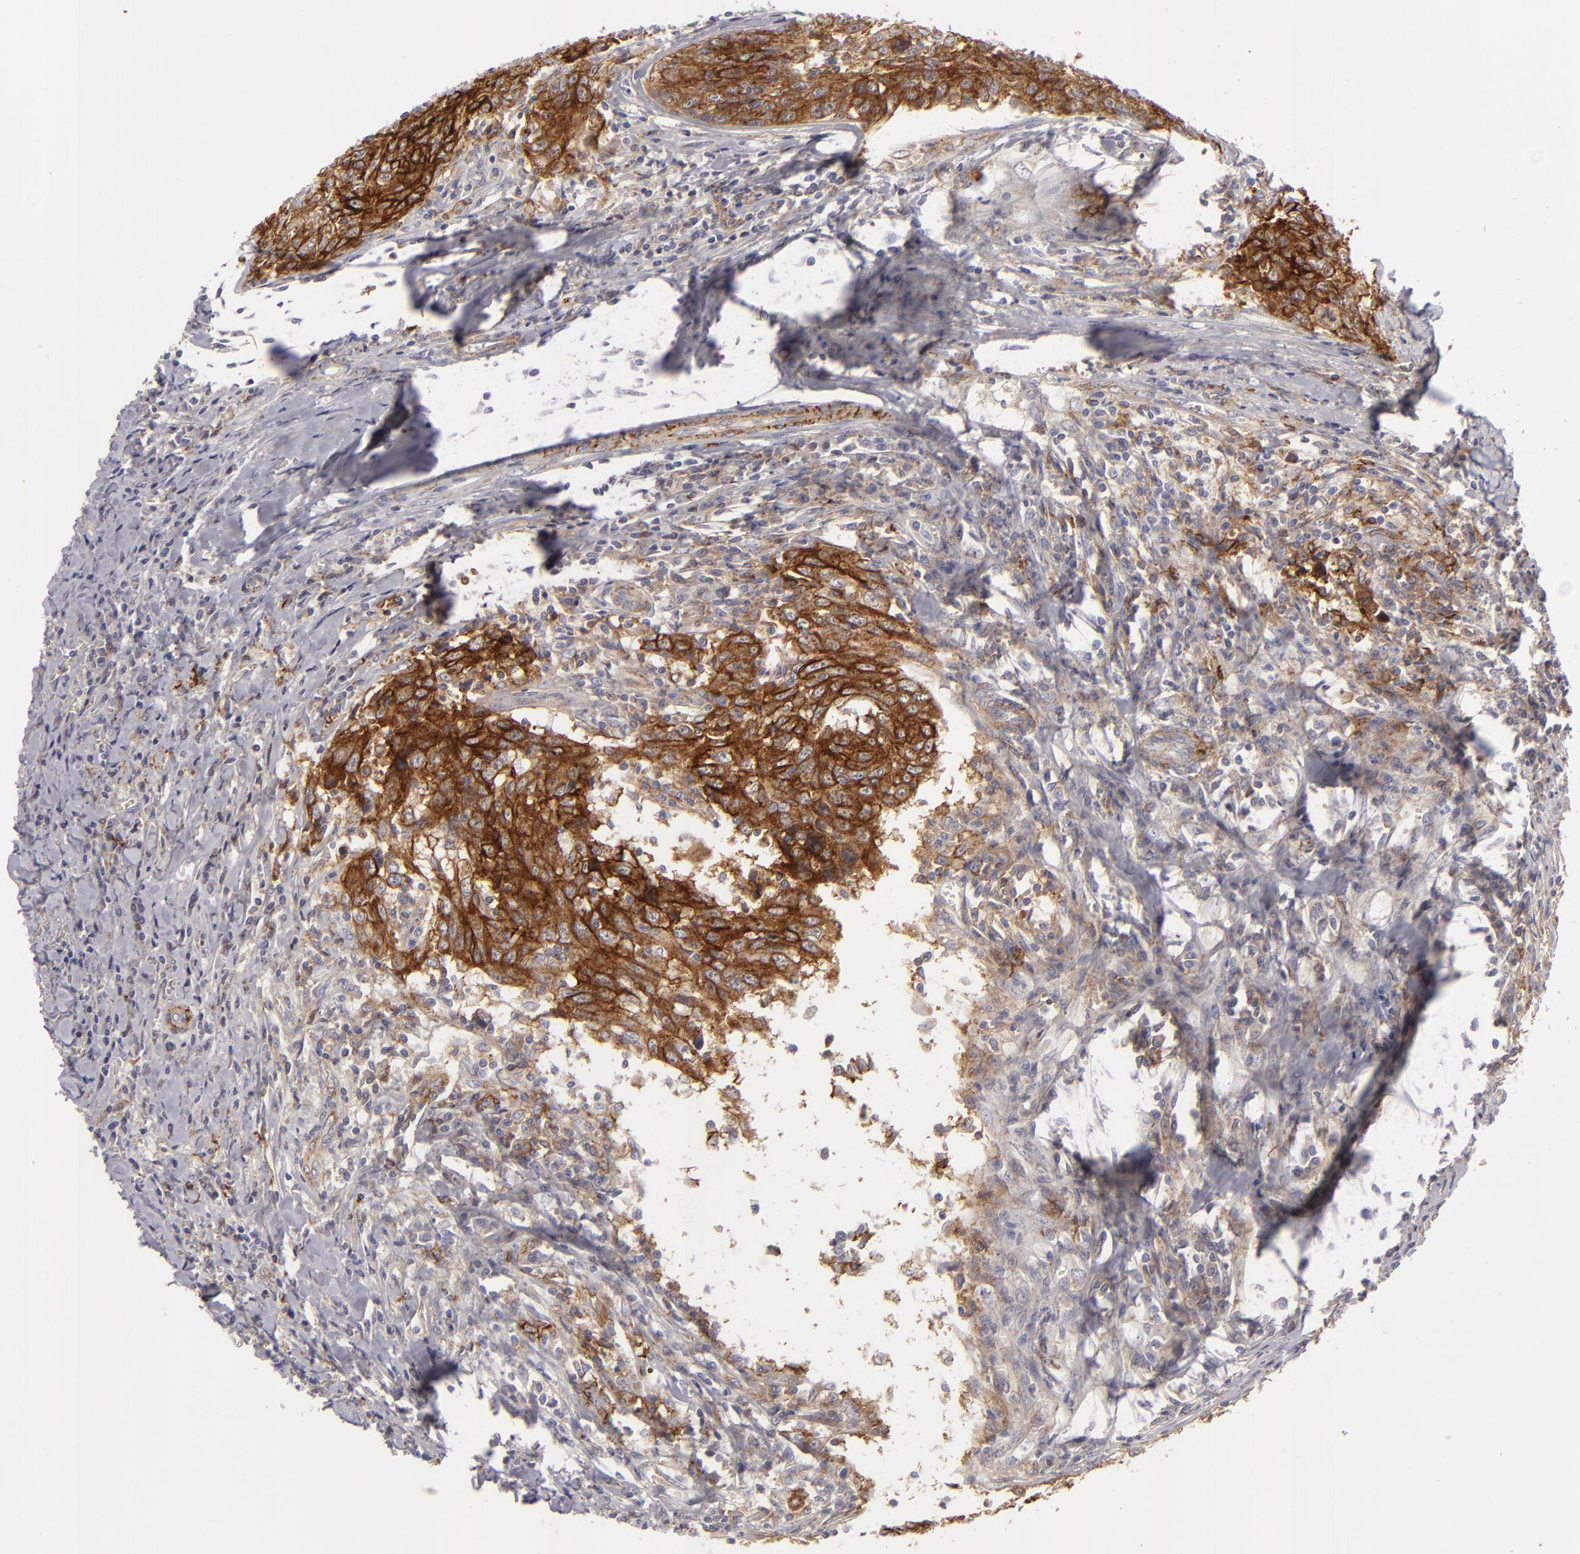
{"staining": {"intensity": "moderate", "quantity": ">75%", "location": "cytoplasmic/membranous"}, "tissue": "breast cancer", "cell_type": "Tumor cells", "image_type": "cancer", "snomed": [{"axis": "morphology", "description": "Duct carcinoma"}, {"axis": "topography", "description": "Breast"}], "caption": "The image reveals a brown stain indicating the presence of a protein in the cytoplasmic/membranous of tumor cells in breast cancer. (Stains: DAB in brown, nuclei in blue, Microscopy: brightfield microscopy at high magnification).", "gene": "ALCAM", "patient": {"sex": "female", "age": 50}}